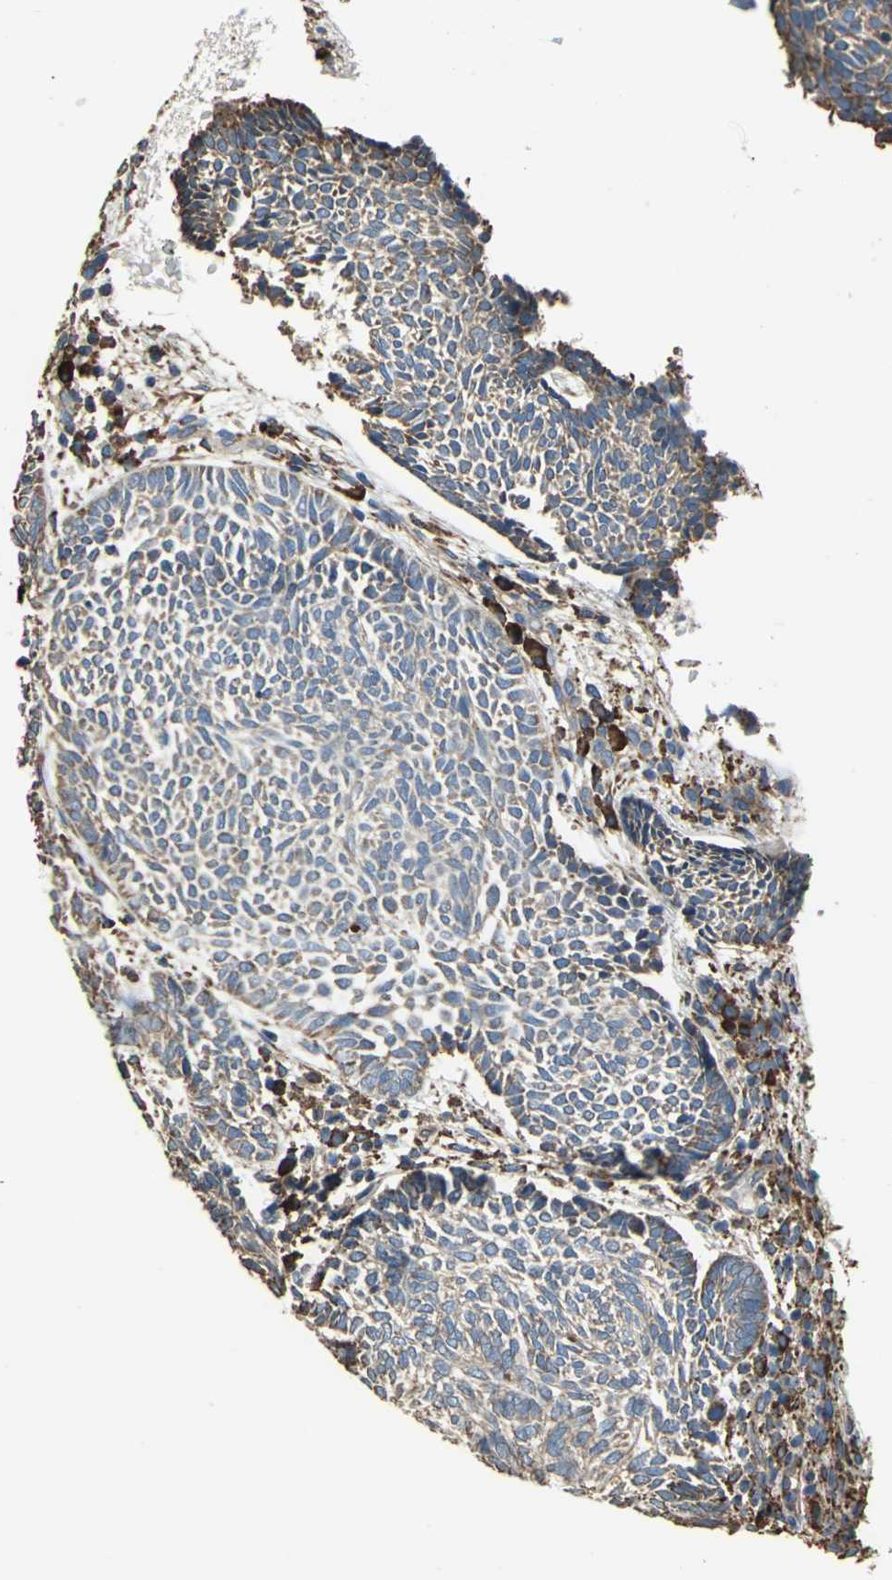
{"staining": {"intensity": "moderate", "quantity": ">75%", "location": "cytoplasmic/membranous"}, "tissue": "skin cancer", "cell_type": "Tumor cells", "image_type": "cancer", "snomed": [{"axis": "morphology", "description": "Normal tissue, NOS"}, {"axis": "morphology", "description": "Basal cell carcinoma"}, {"axis": "topography", "description": "Skin"}], "caption": "Tumor cells demonstrate medium levels of moderate cytoplasmic/membranous expression in about >75% of cells in human basal cell carcinoma (skin). (brown staining indicates protein expression, while blue staining denotes nuclei).", "gene": "GPANK1", "patient": {"sex": "male", "age": 87}}